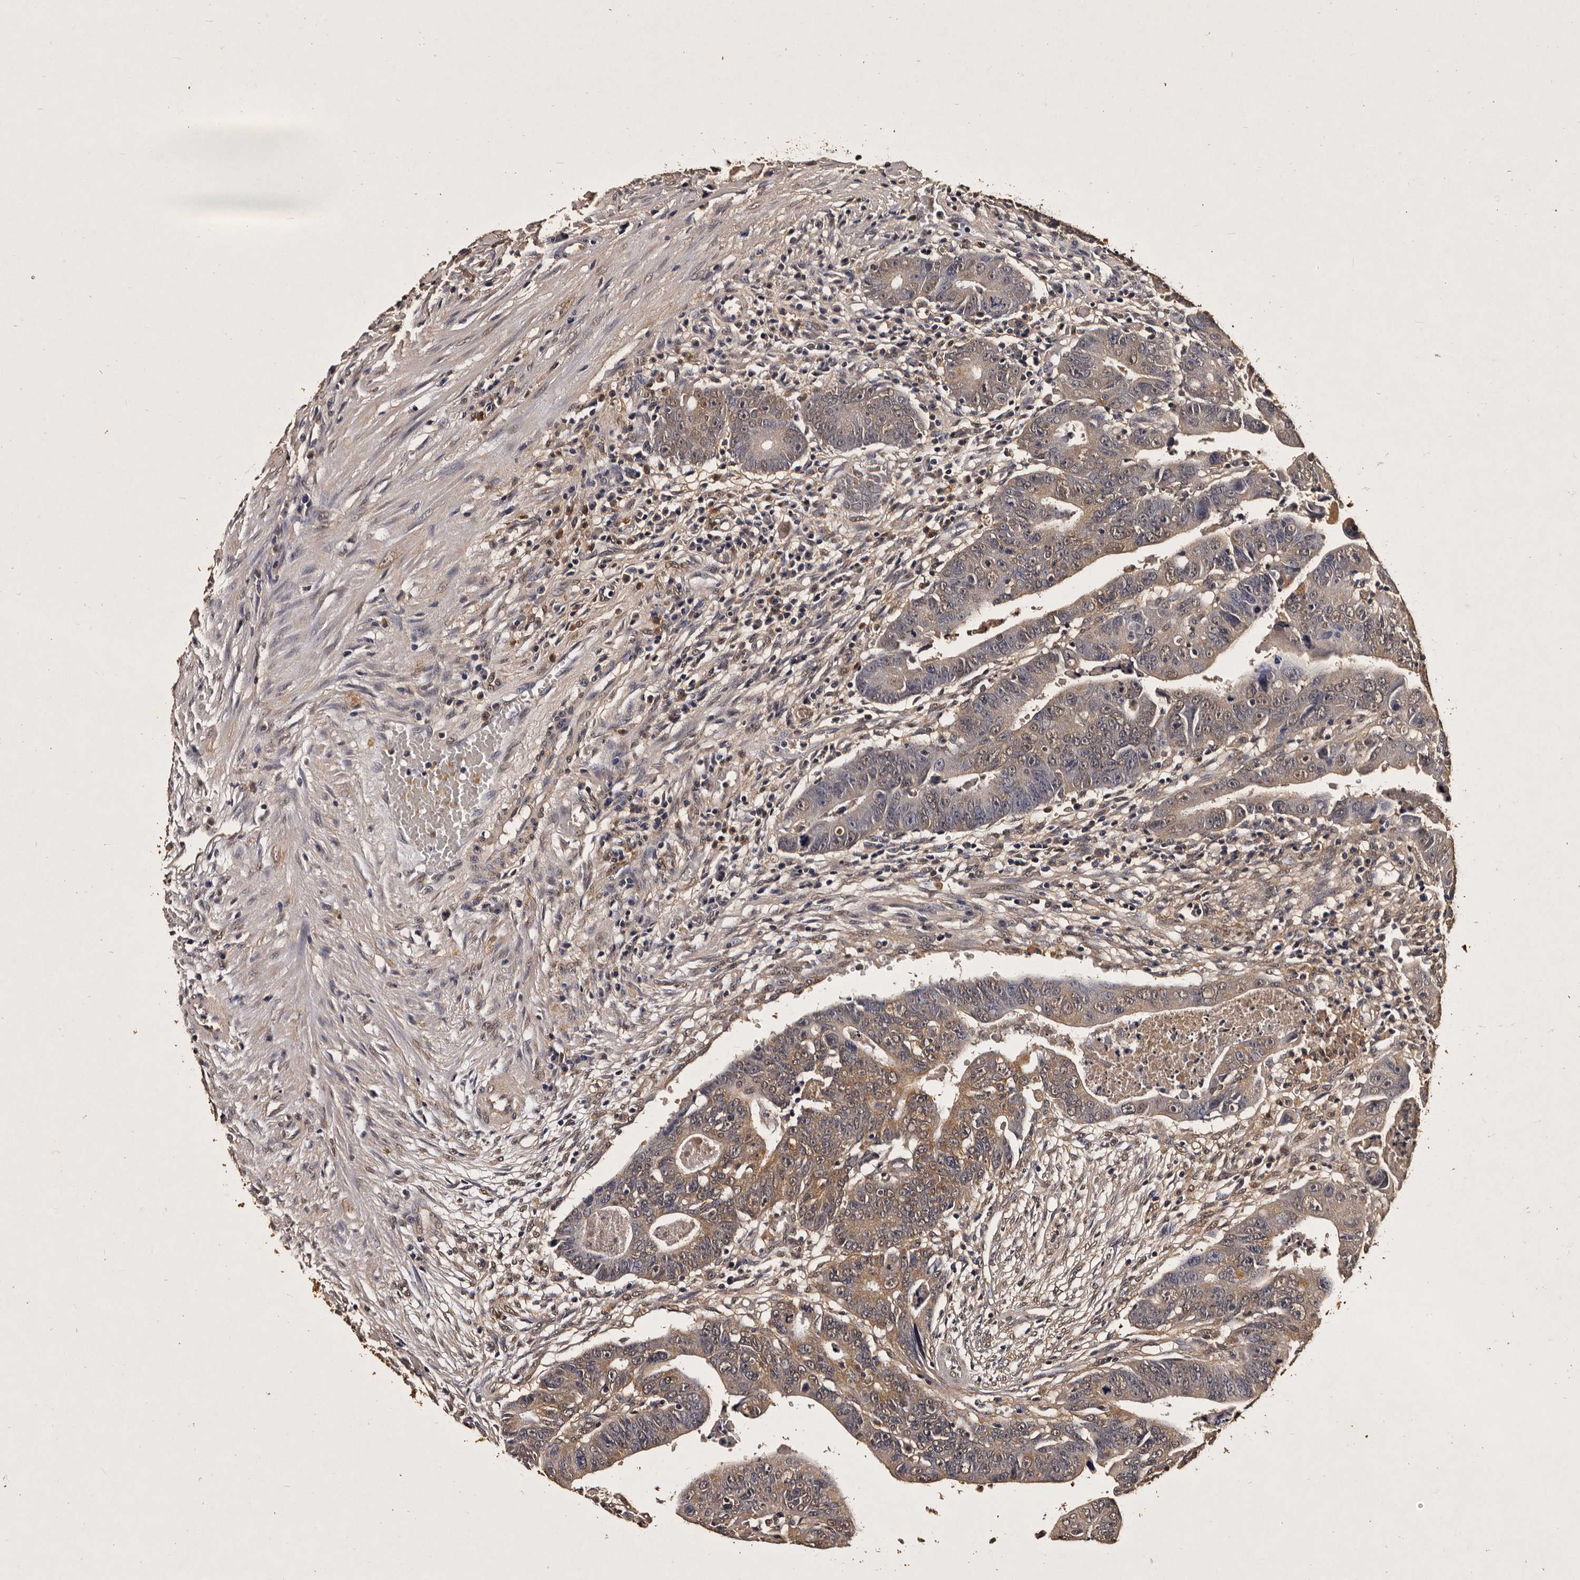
{"staining": {"intensity": "moderate", "quantity": "25%-75%", "location": "cytoplasmic/membranous"}, "tissue": "colorectal cancer", "cell_type": "Tumor cells", "image_type": "cancer", "snomed": [{"axis": "morphology", "description": "Adenocarcinoma, NOS"}, {"axis": "topography", "description": "Rectum"}], "caption": "IHC image of neoplastic tissue: human colorectal cancer (adenocarcinoma) stained using immunohistochemistry exhibits medium levels of moderate protein expression localized specifically in the cytoplasmic/membranous of tumor cells, appearing as a cytoplasmic/membranous brown color.", "gene": "PARS2", "patient": {"sex": "female", "age": 65}}